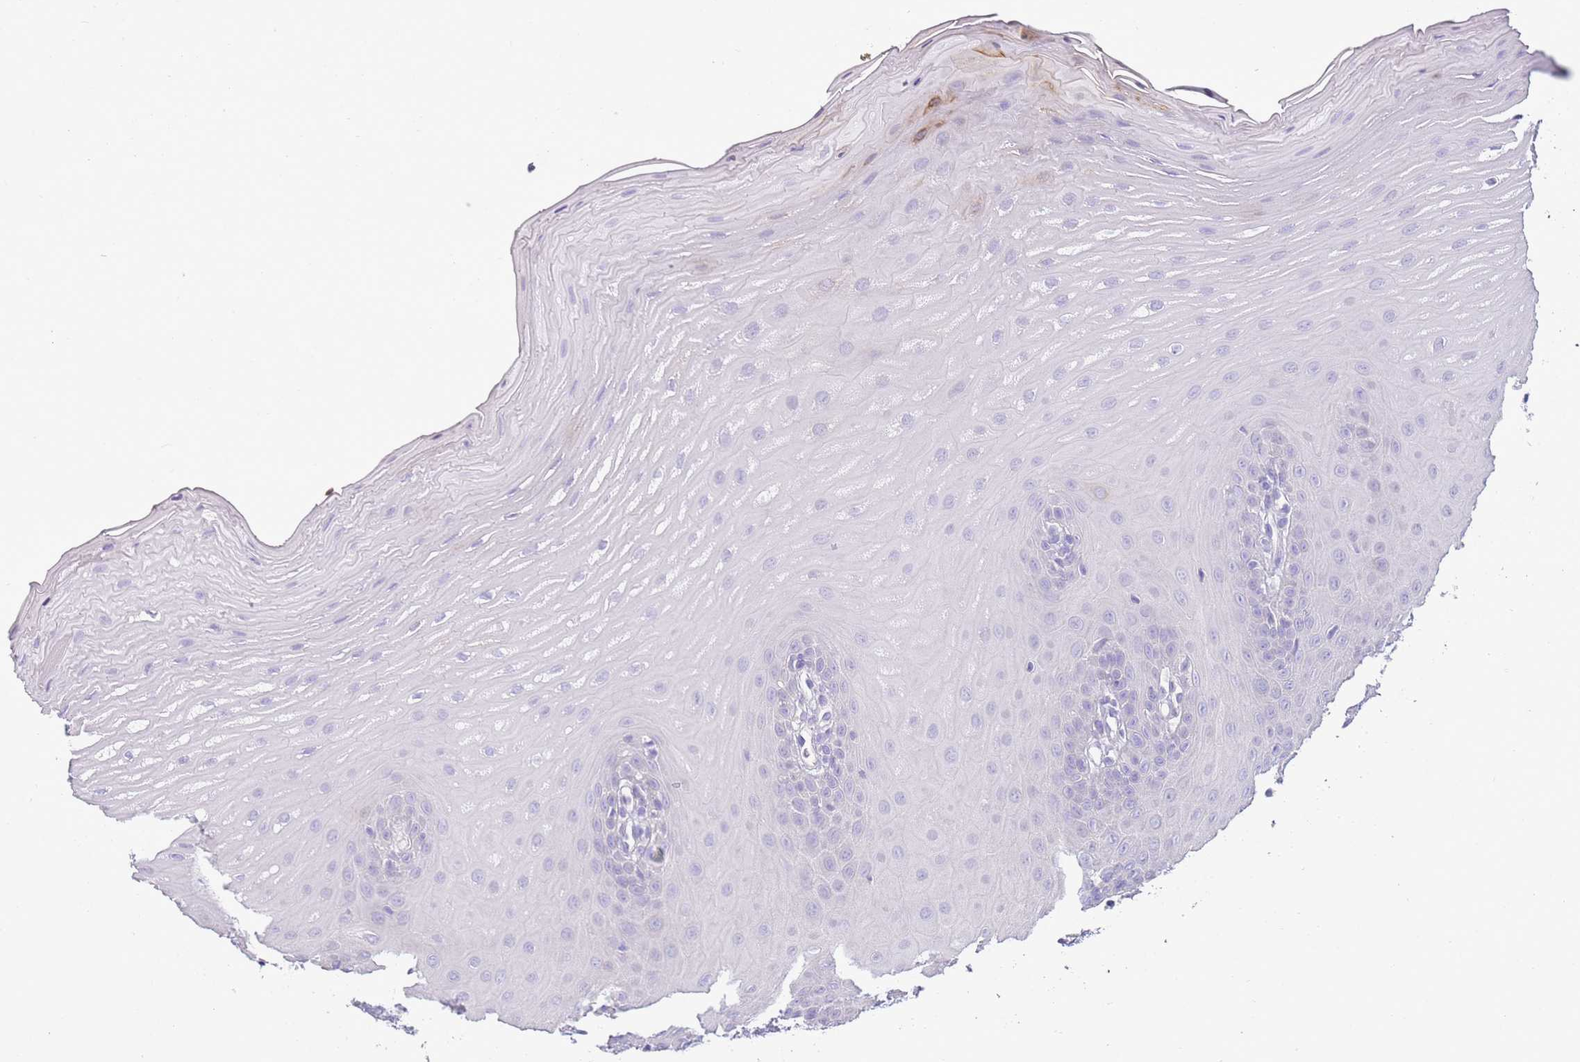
{"staining": {"intensity": "negative", "quantity": "none", "location": "none"}, "tissue": "oral mucosa", "cell_type": "Squamous epithelial cells", "image_type": "normal", "snomed": [{"axis": "morphology", "description": "Normal tissue, NOS"}, {"axis": "topography", "description": "Oral tissue"}], "caption": "This is a image of immunohistochemistry (IHC) staining of unremarkable oral mucosa, which shows no positivity in squamous epithelial cells. The staining is performed using DAB (3,3'-diaminobenzidine) brown chromogen with nuclei counter-stained in using hematoxylin.", "gene": "CD177", "patient": {"sex": "female", "age": 39}}